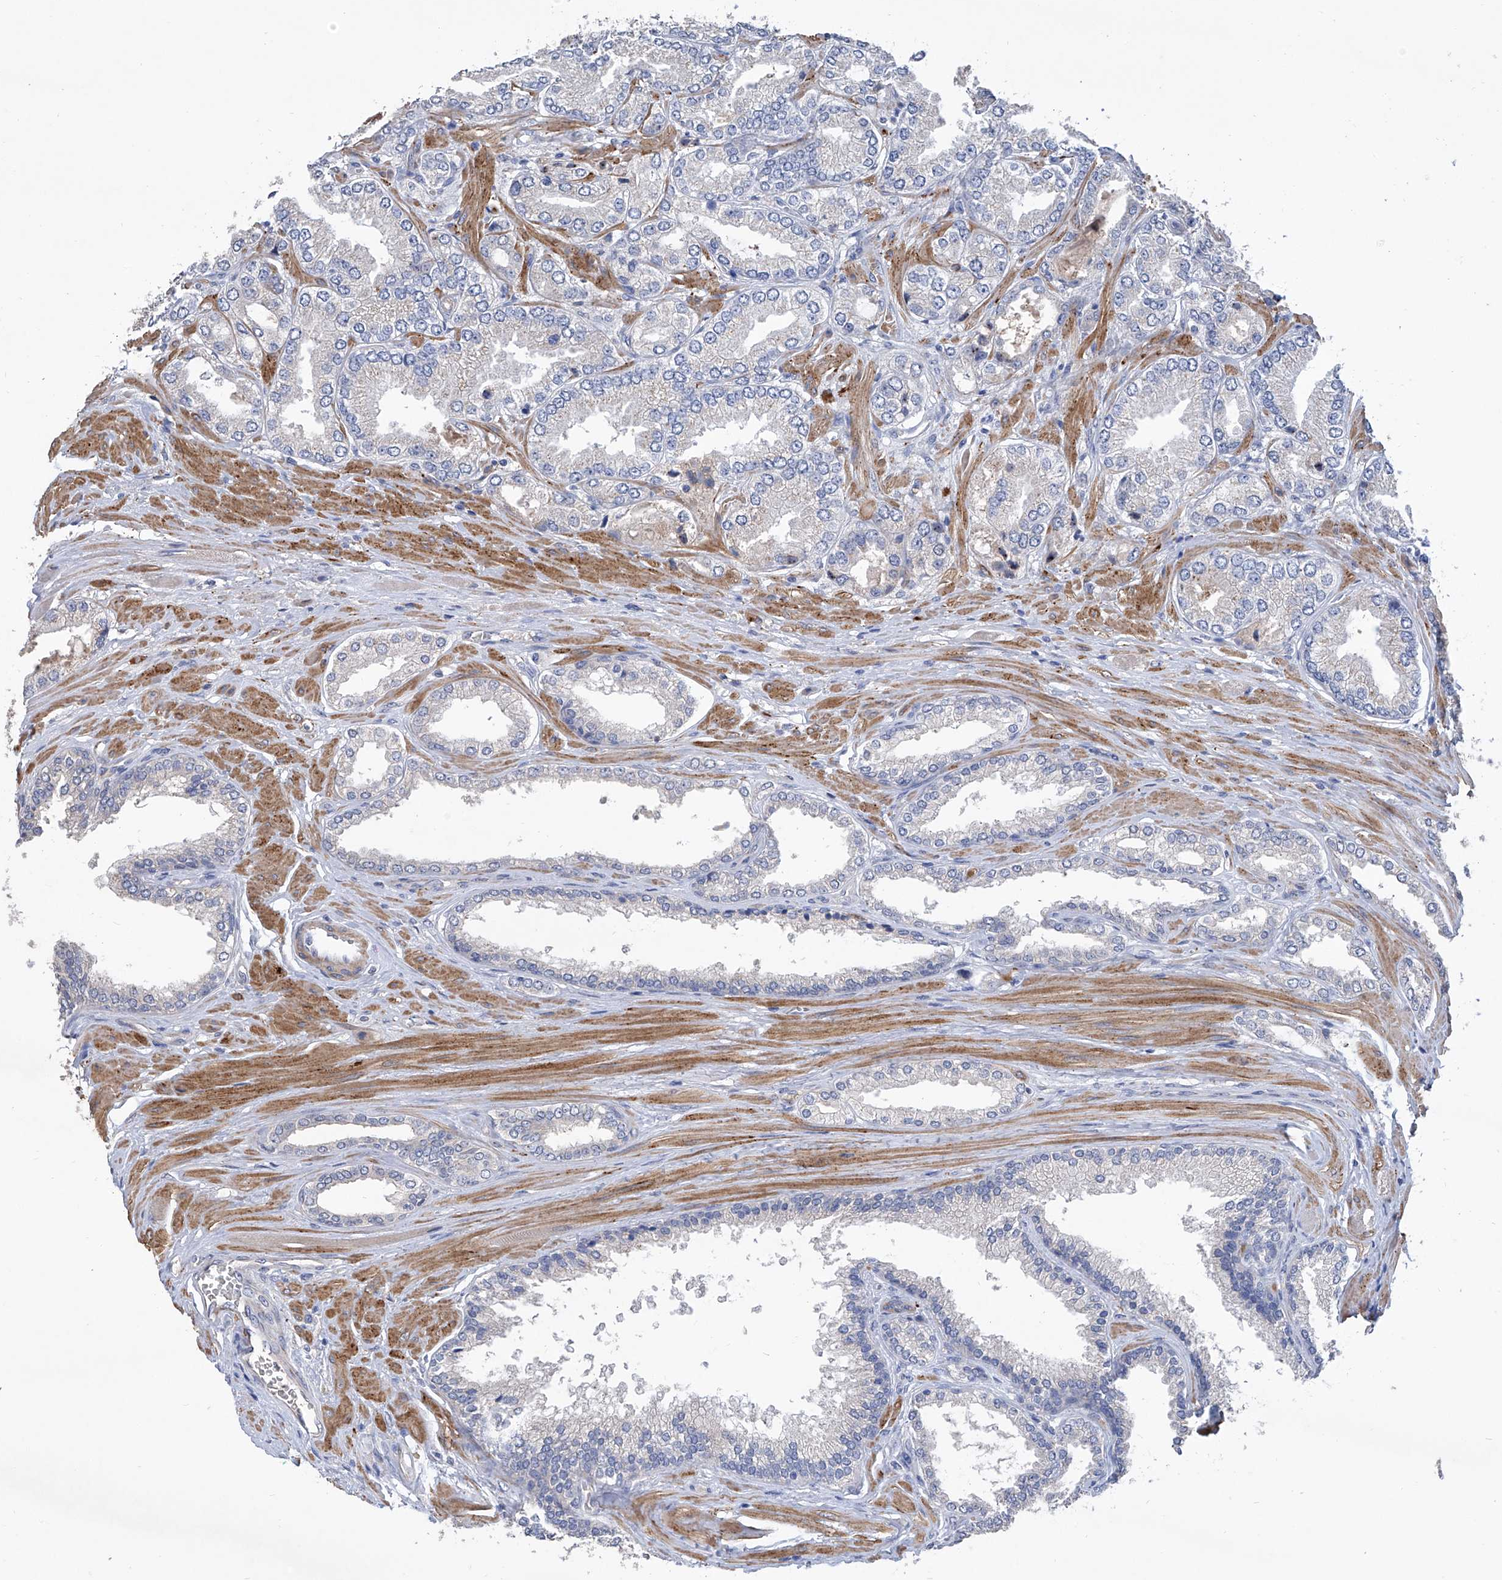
{"staining": {"intensity": "negative", "quantity": "none", "location": "none"}, "tissue": "prostate cancer", "cell_type": "Tumor cells", "image_type": "cancer", "snomed": [{"axis": "morphology", "description": "Adenocarcinoma, Low grade"}, {"axis": "topography", "description": "Prostate"}], "caption": "This image is of prostate adenocarcinoma (low-grade) stained with immunohistochemistry (IHC) to label a protein in brown with the nuclei are counter-stained blue. There is no staining in tumor cells.", "gene": "GPT", "patient": {"sex": "male", "age": 62}}